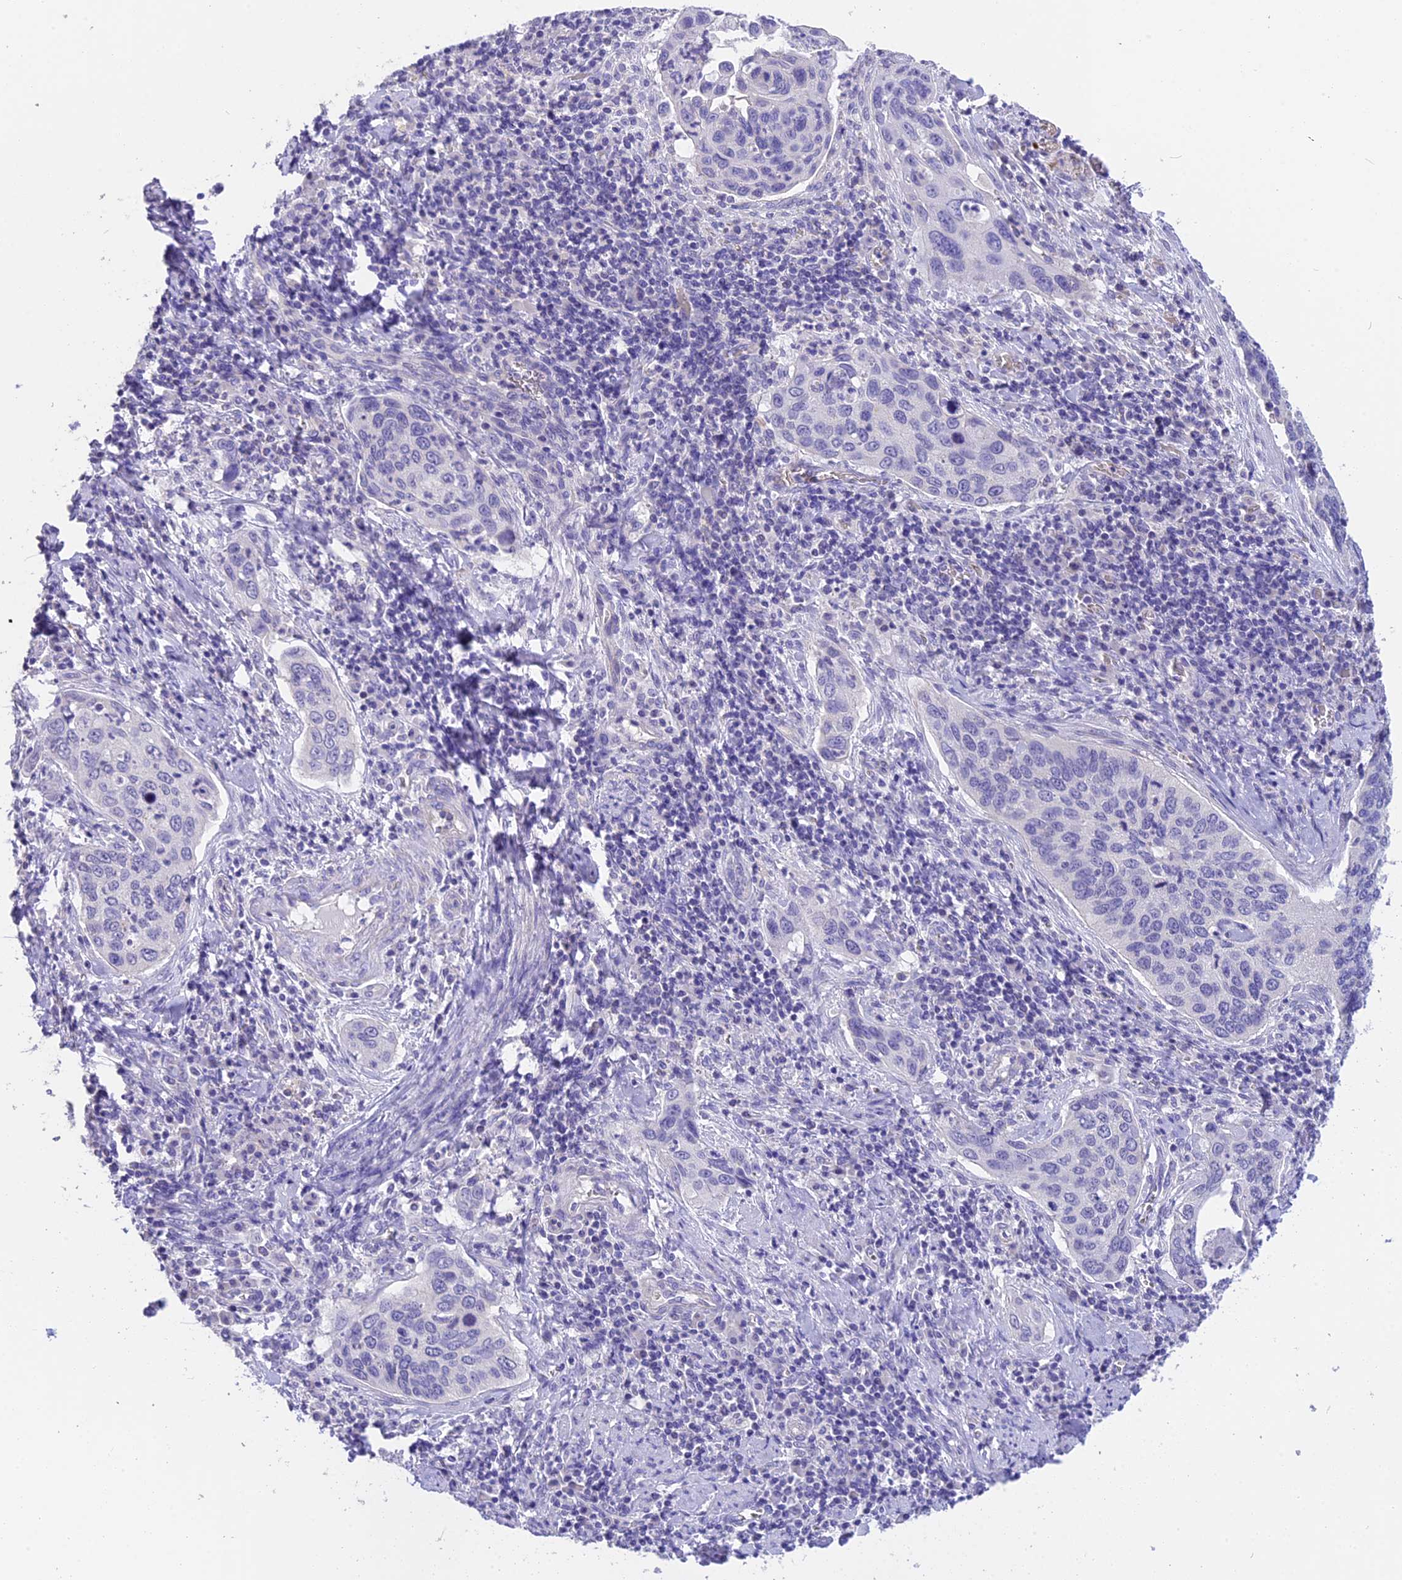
{"staining": {"intensity": "negative", "quantity": "none", "location": "none"}, "tissue": "cervical cancer", "cell_type": "Tumor cells", "image_type": "cancer", "snomed": [{"axis": "morphology", "description": "Squamous cell carcinoma, NOS"}, {"axis": "topography", "description": "Cervix"}], "caption": "Immunohistochemistry of human cervical squamous cell carcinoma displays no staining in tumor cells.", "gene": "TNNC2", "patient": {"sex": "female", "age": 53}}